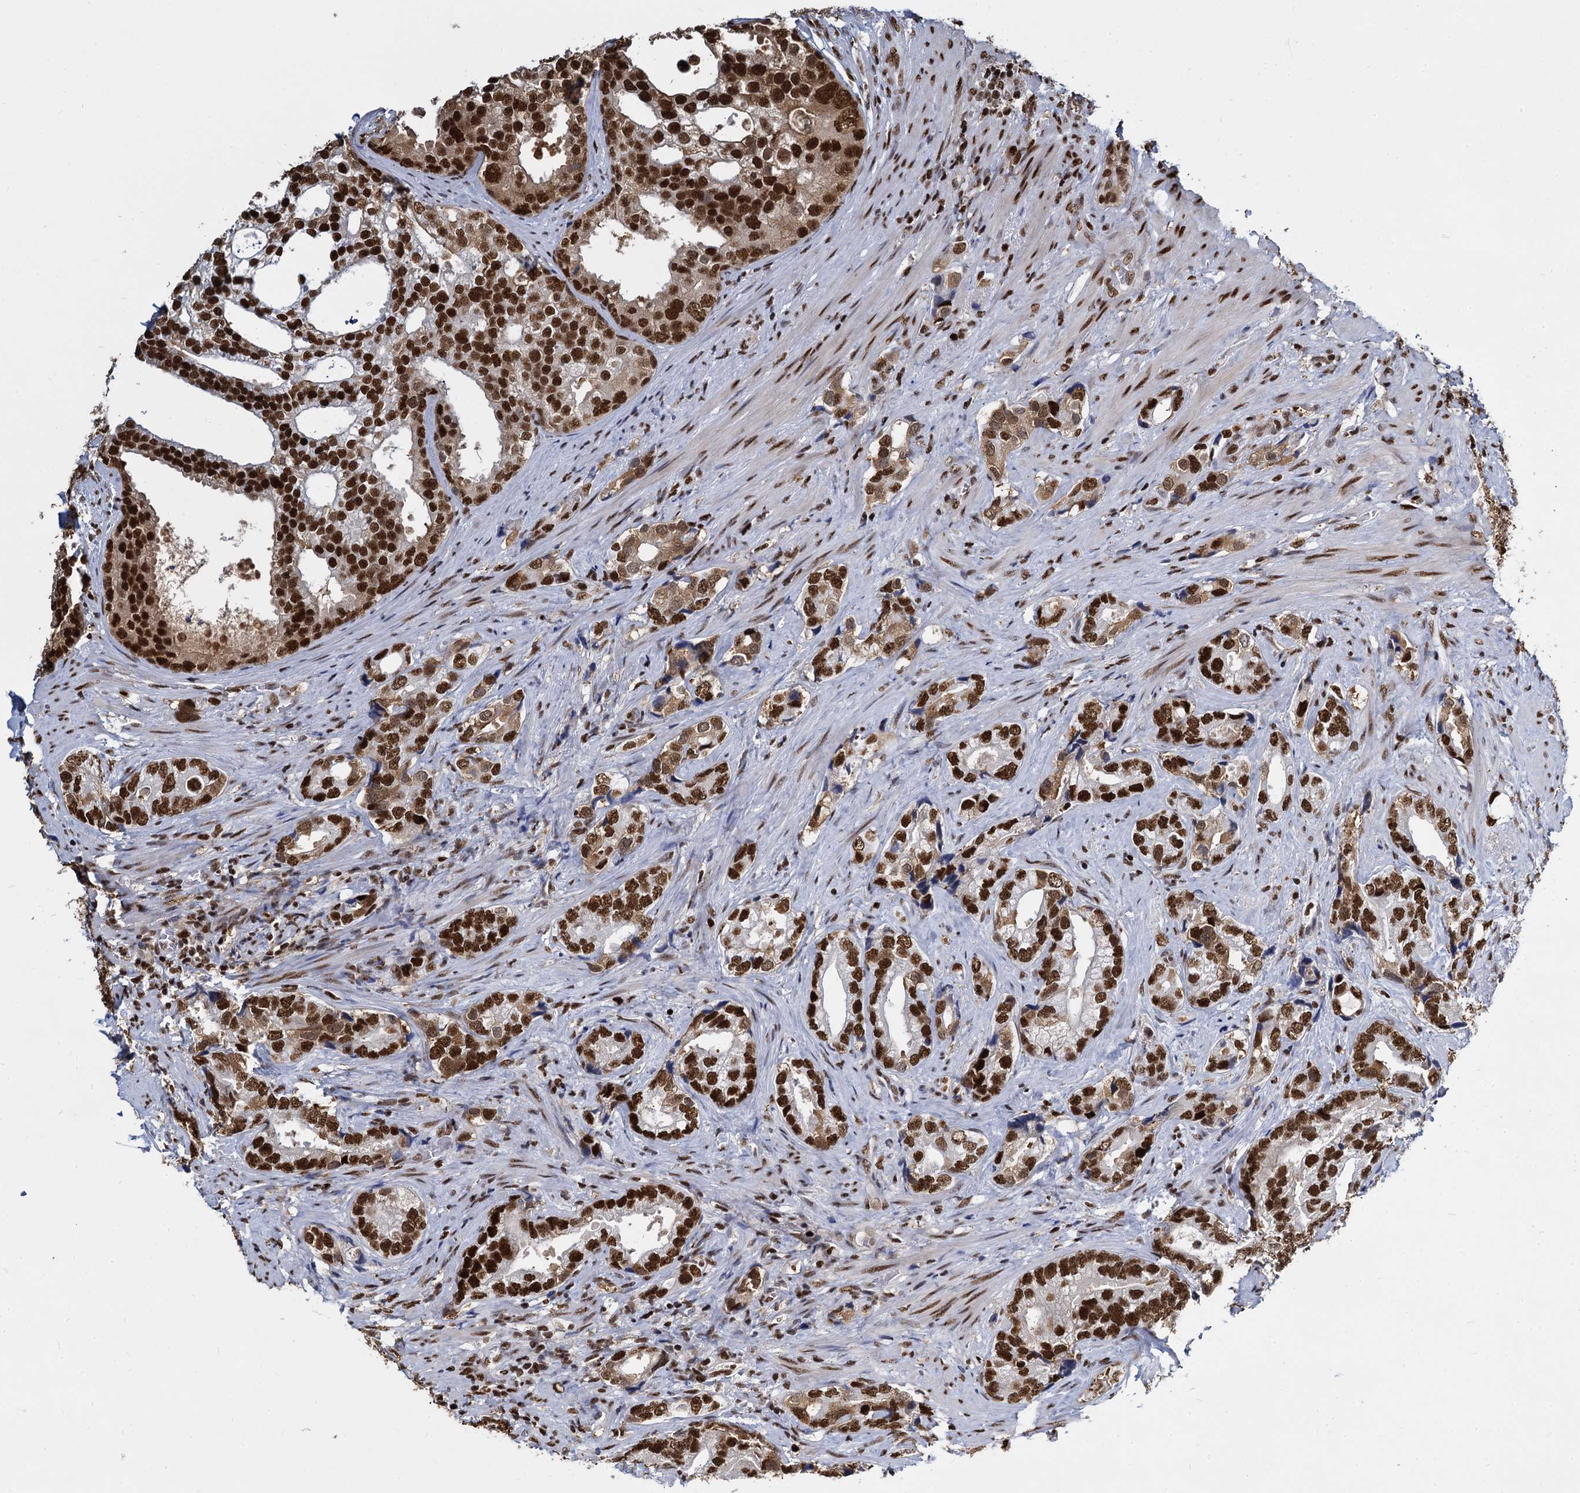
{"staining": {"intensity": "strong", "quantity": ">75%", "location": "nuclear"}, "tissue": "prostate cancer", "cell_type": "Tumor cells", "image_type": "cancer", "snomed": [{"axis": "morphology", "description": "Adenocarcinoma, High grade"}, {"axis": "topography", "description": "Prostate"}], "caption": "This is a photomicrograph of immunohistochemistry staining of prostate cancer, which shows strong expression in the nuclear of tumor cells.", "gene": "DCPS", "patient": {"sex": "male", "age": 75}}